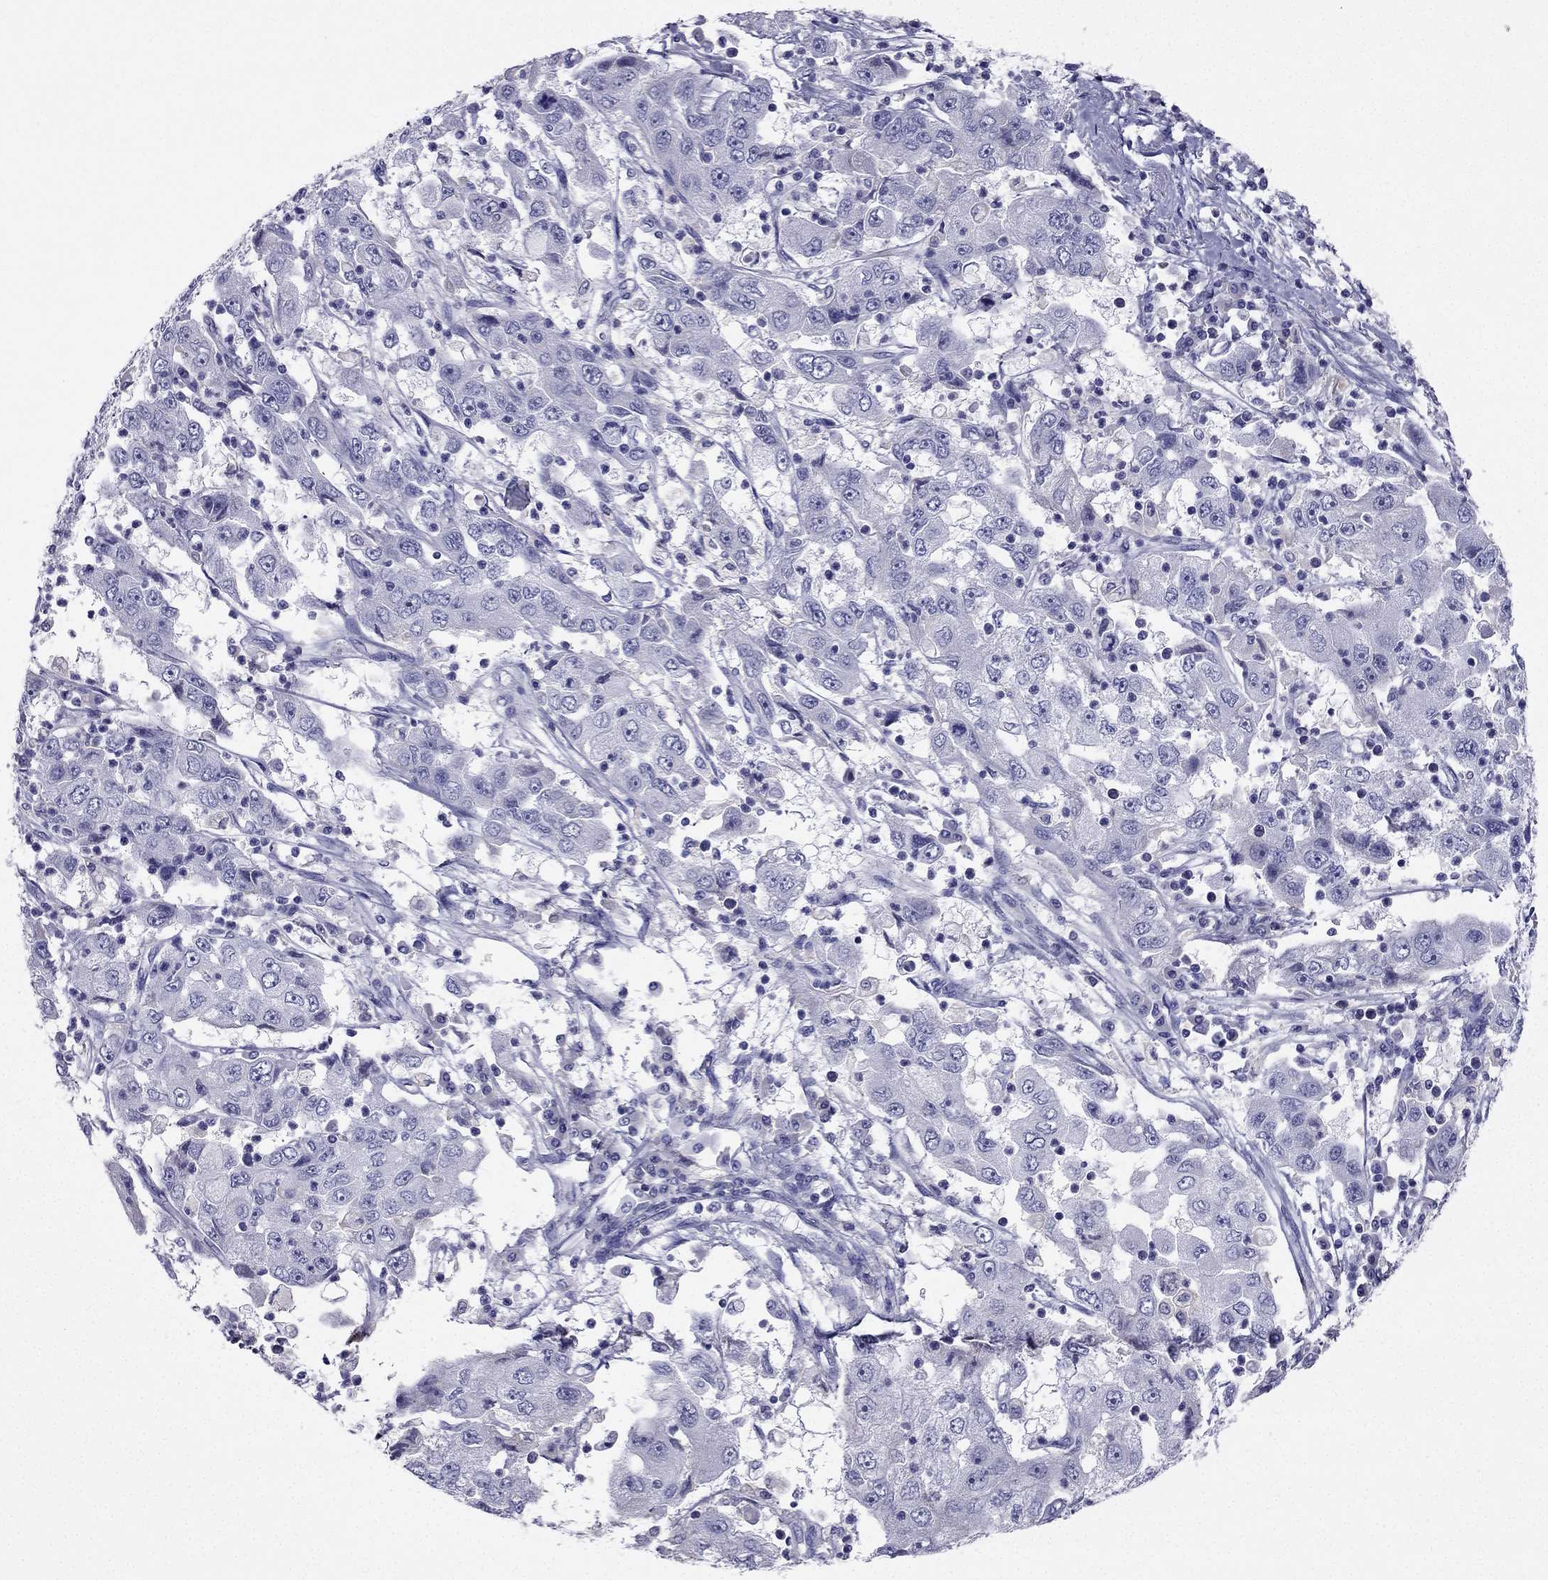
{"staining": {"intensity": "negative", "quantity": "none", "location": "none"}, "tissue": "cervical cancer", "cell_type": "Tumor cells", "image_type": "cancer", "snomed": [{"axis": "morphology", "description": "Squamous cell carcinoma, NOS"}, {"axis": "topography", "description": "Cervix"}], "caption": "IHC of cervical squamous cell carcinoma reveals no staining in tumor cells.", "gene": "LMTK3", "patient": {"sex": "female", "age": 36}}